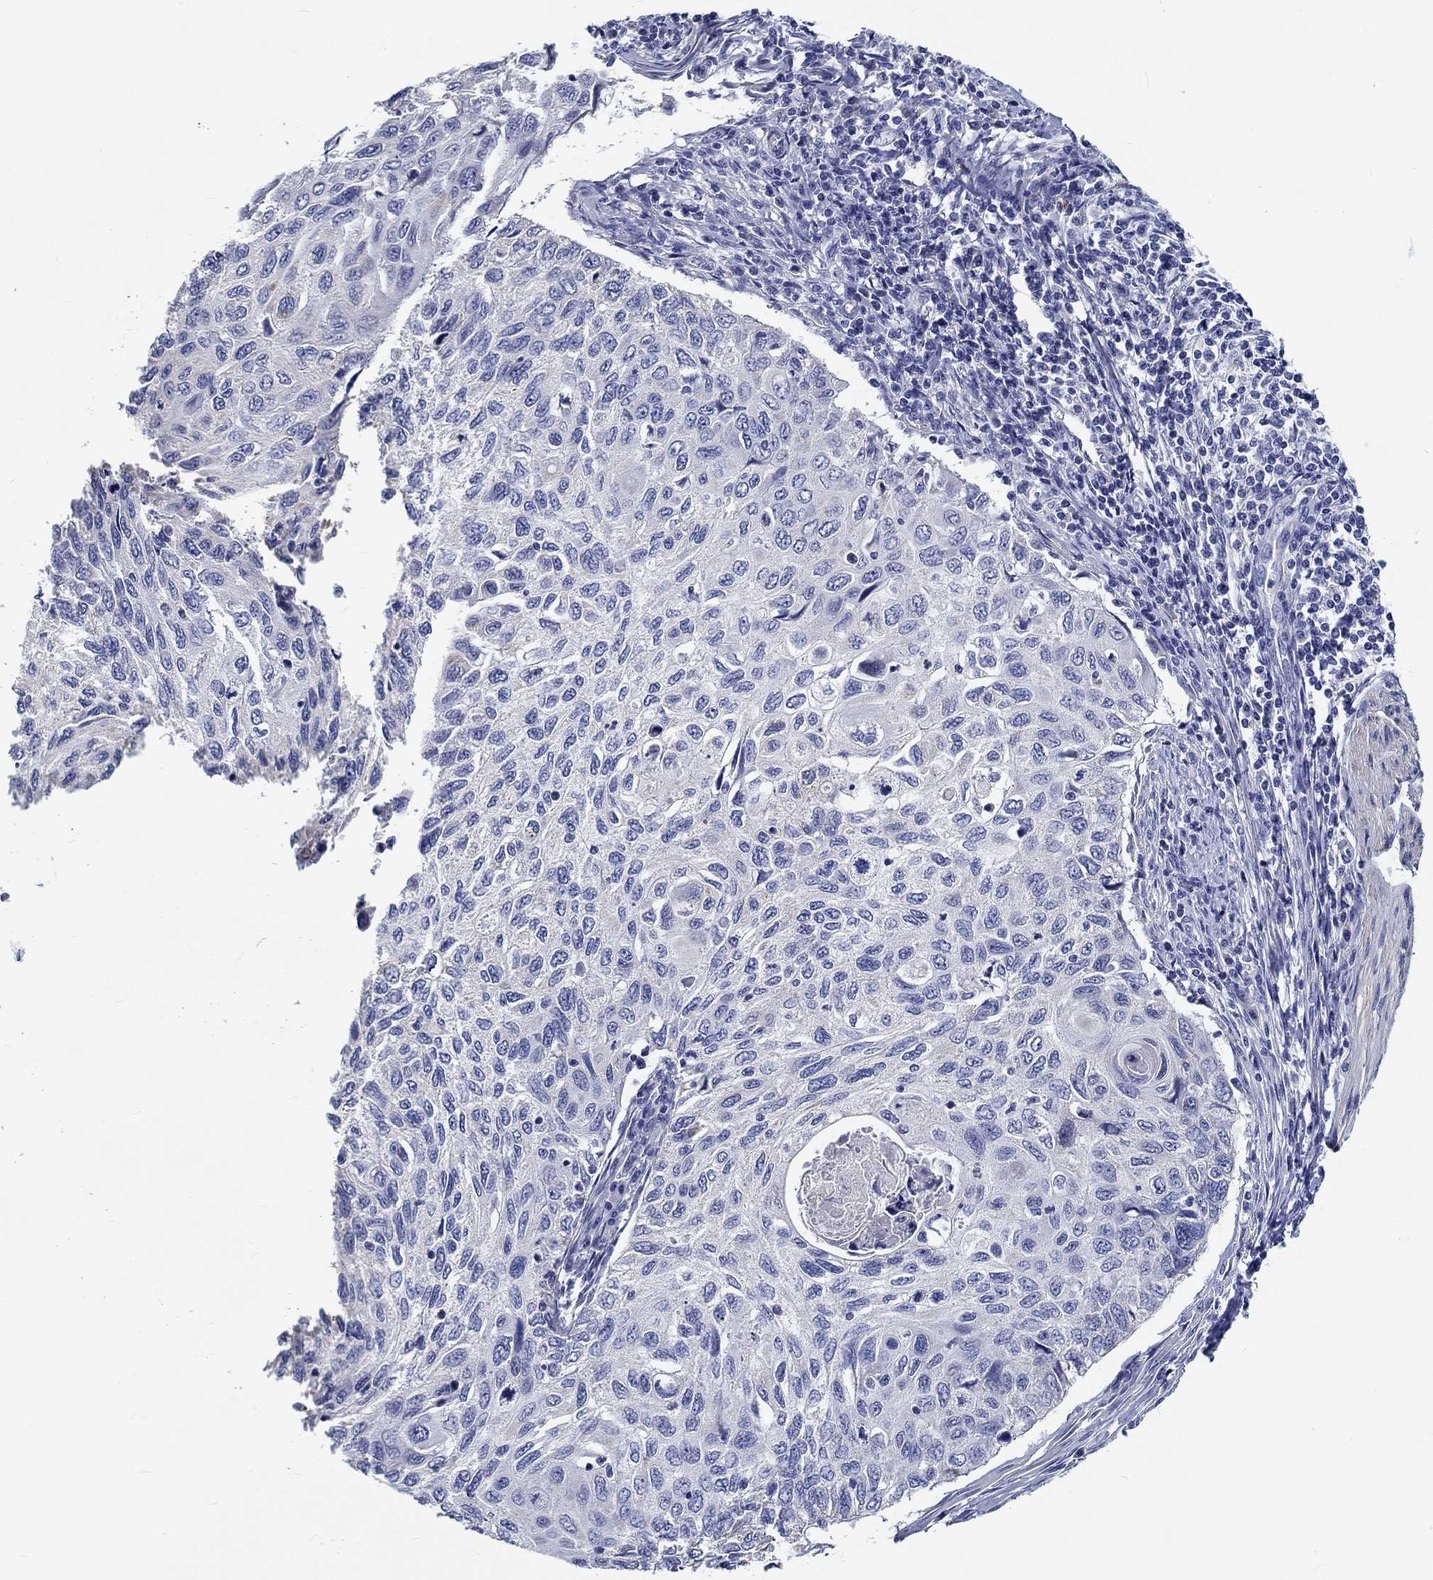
{"staining": {"intensity": "negative", "quantity": "none", "location": "none"}, "tissue": "cervical cancer", "cell_type": "Tumor cells", "image_type": "cancer", "snomed": [{"axis": "morphology", "description": "Squamous cell carcinoma, NOS"}, {"axis": "topography", "description": "Cervix"}], "caption": "IHC micrograph of human cervical cancer (squamous cell carcinoma) stained for a protein (brown), which displays no staining in tumor cells.", "gene": "MYBPC1", "patient": {"sex": "female", "age": 70}}